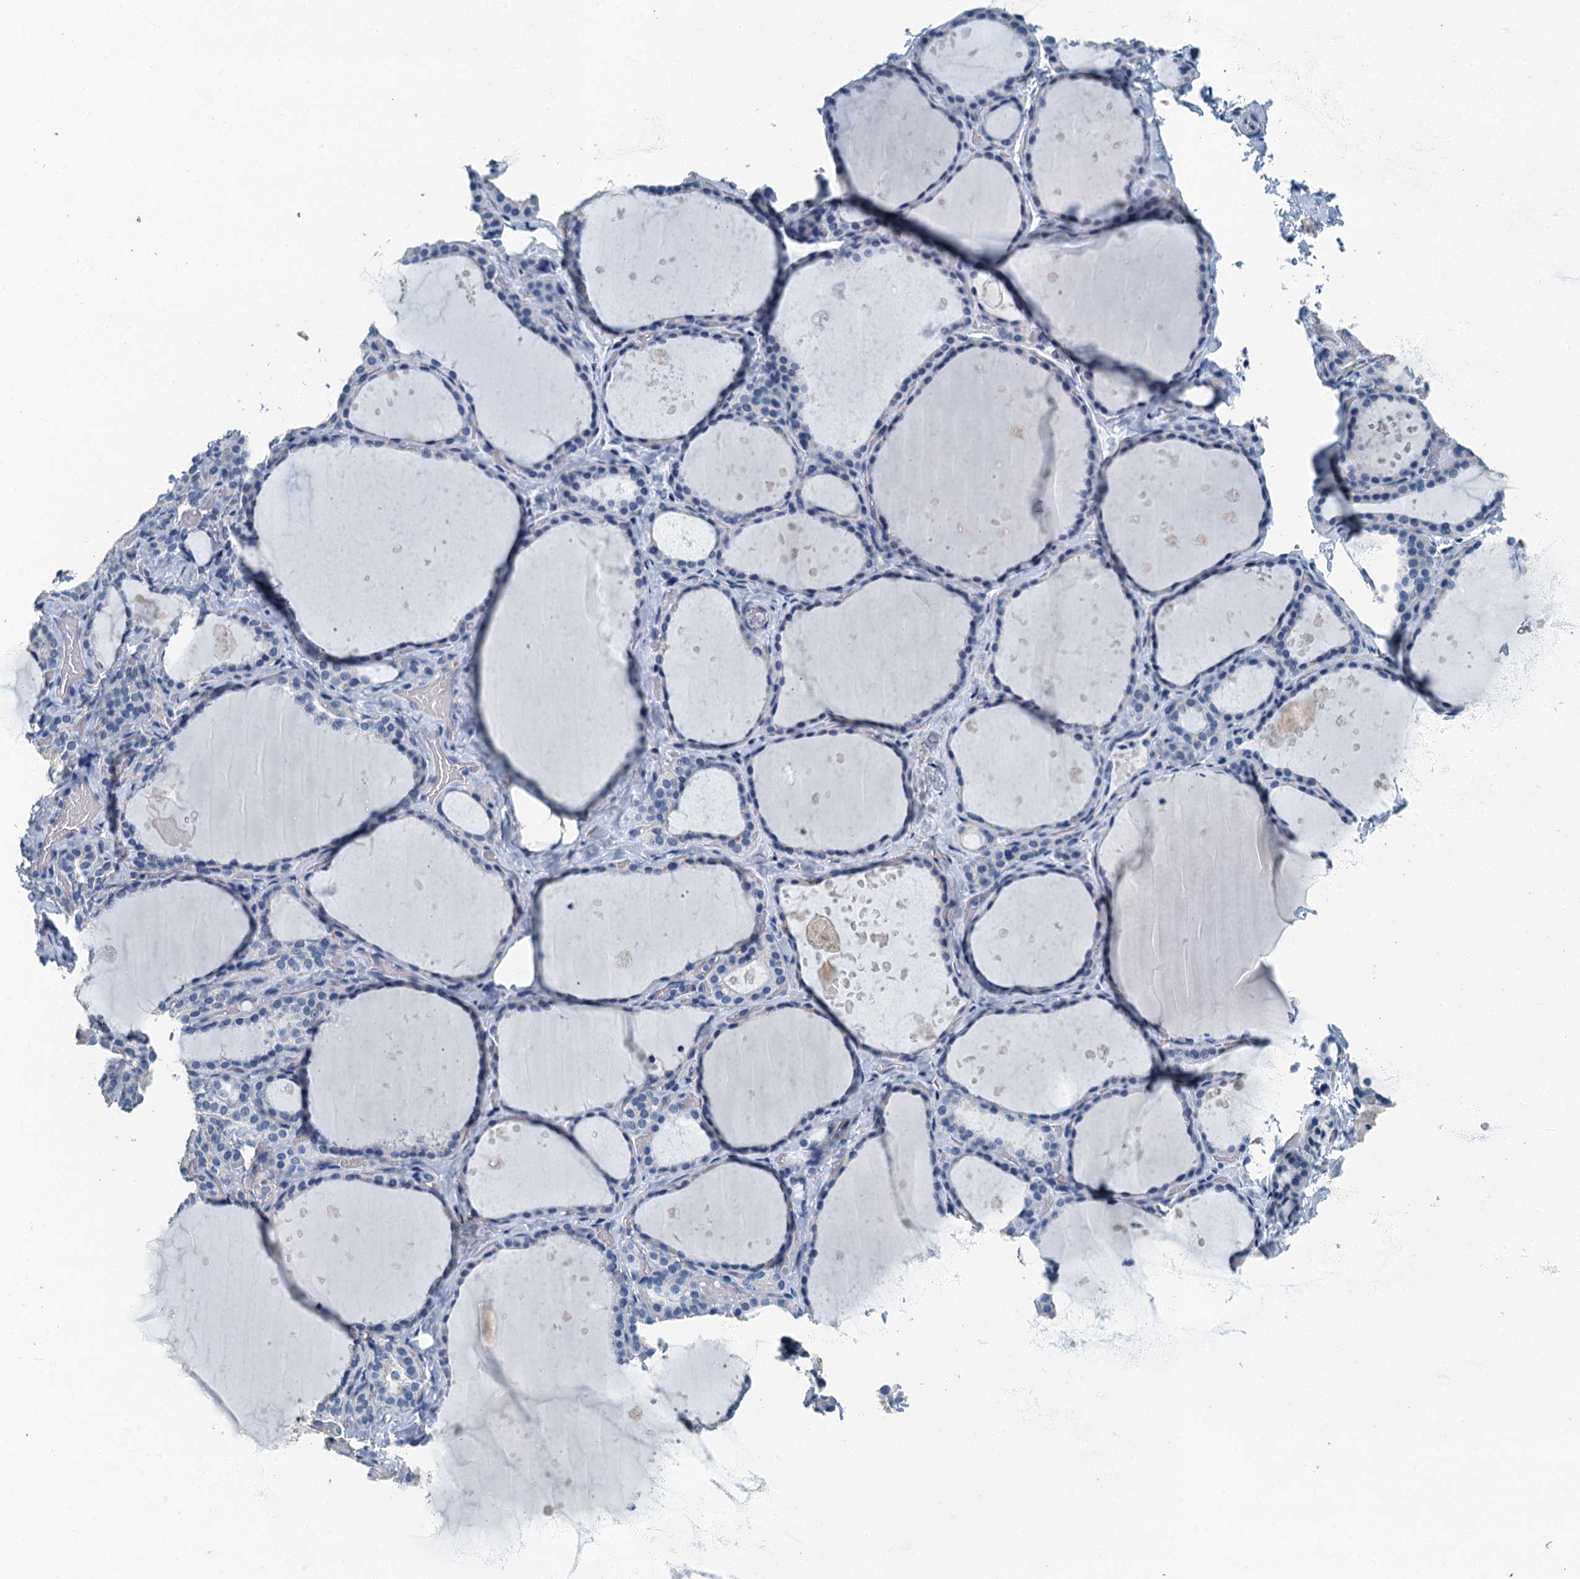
{"staining": {"intensity": "negative", "quantity": "none", "location": "none"}, "tissue": "thyroid gland", "cell_type": "Glandular cells", "image_type": "normal", "snomed": [{"axis": "morphology", "description": "Normal tissue, NOS"}, {"axis": "topography", "description": "Thyroid gland"}], "caption": "IHC histopathology image of unremarkable thyroid gland: thyroid gland stained with DAB displays no significant protein expression in glandular cells. The staining is performed using DAB (3,3'-diaminobenzidine) brown chromogen with nuclei counter-stained in using hematoxylin.", "gene": "GADL1", "patient": {"sex": "female", "age": 44}}